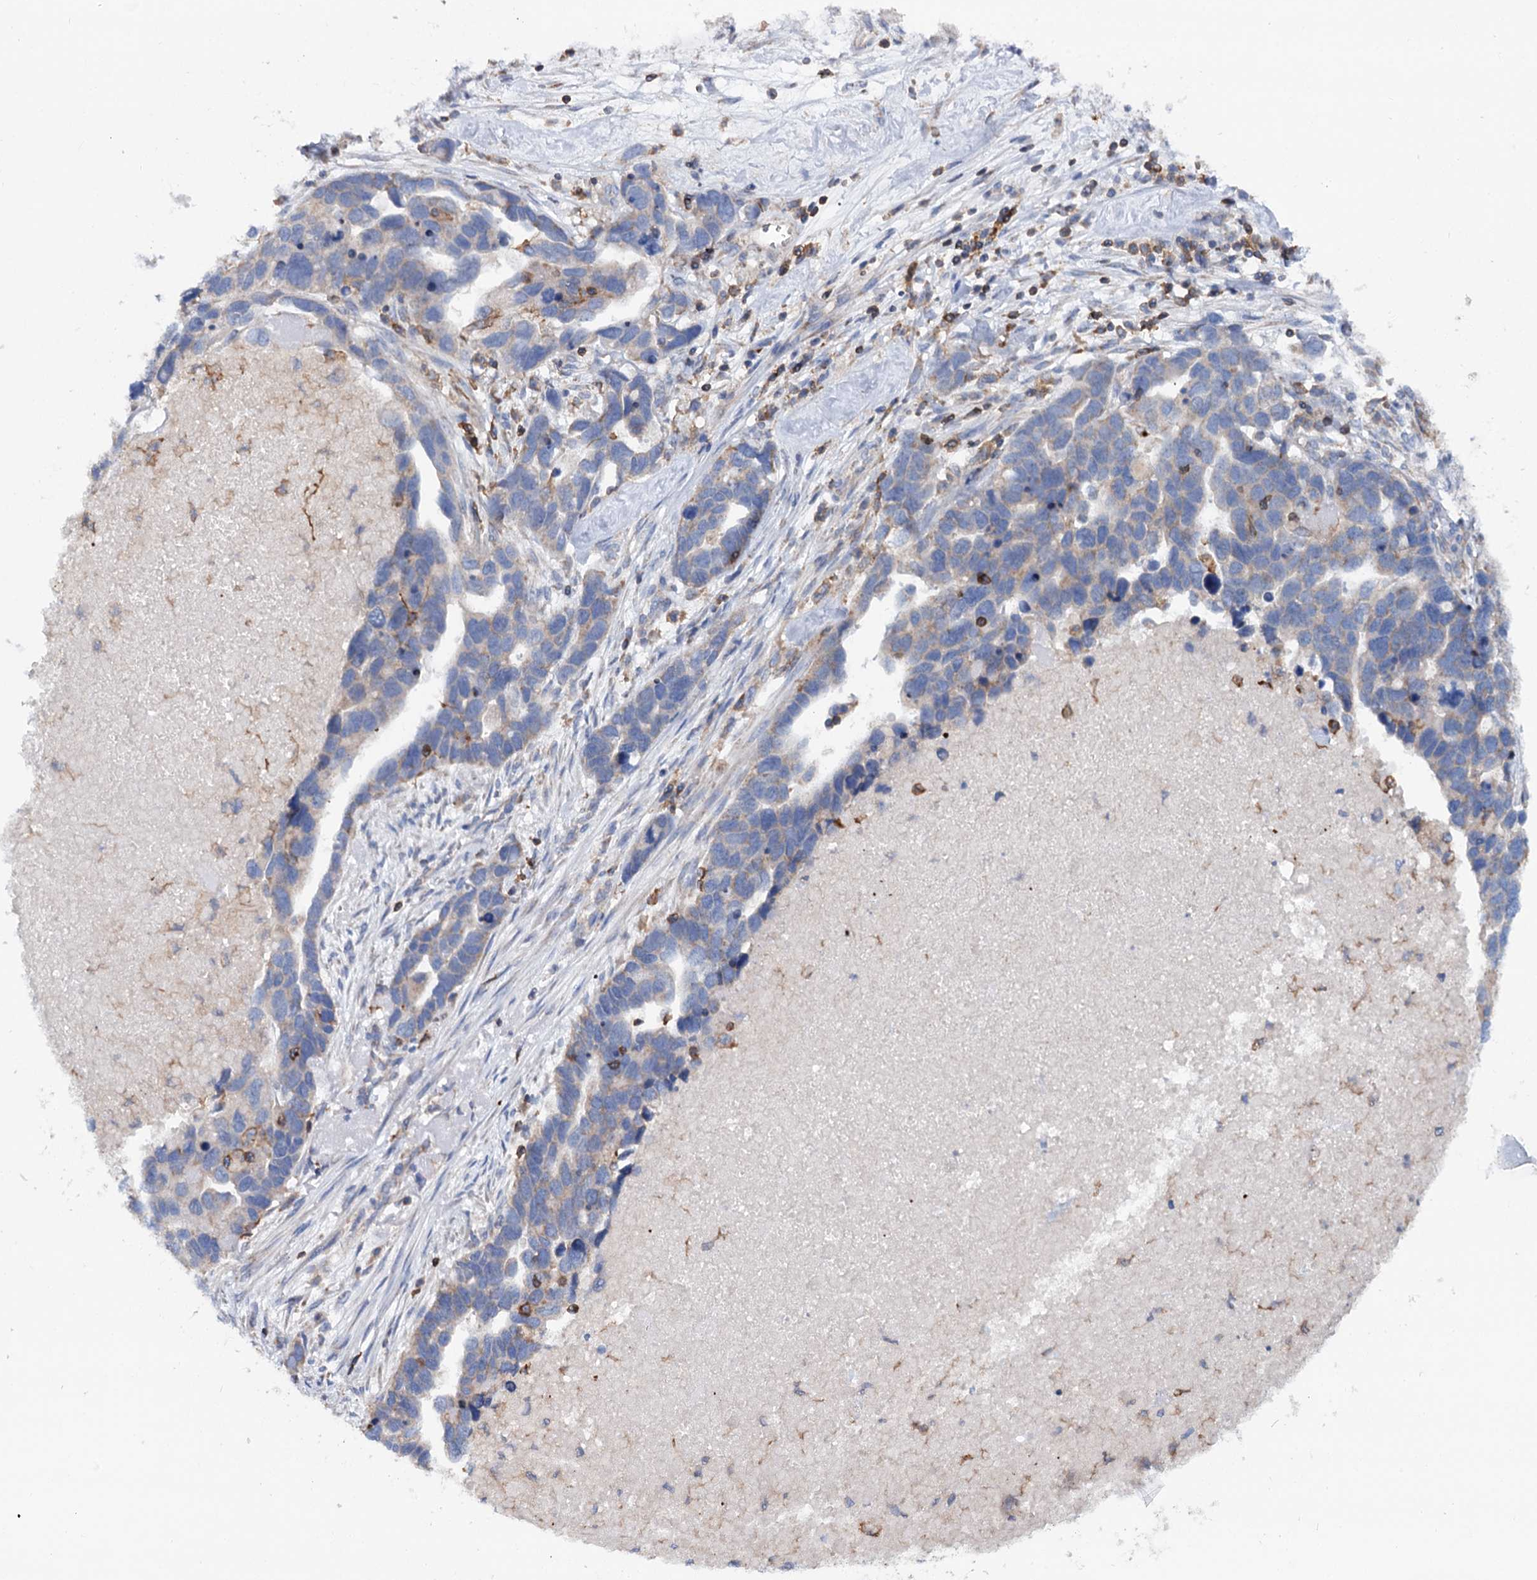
{"staining": {"intensity": "weak", "quantity": "25%-75%", "location": "cytoplasmic/membranous"}, "tissue": "ovarian cancer", "cell_type": "Tumor cells", "image_type": "cancer", "snomed": [{"axis": "morphology", "description": "Cystadenocarcinoma, serous, NOS"}, {"axis": "topography", "description": "Ovary"}], "caption": "Weak cytoplasmic/membranous expression is present in about 25%-75% of tumor cells in ovarian cancer.", "gene": "UBASH3B", "patient": {"sex": "female", "age": 54}}